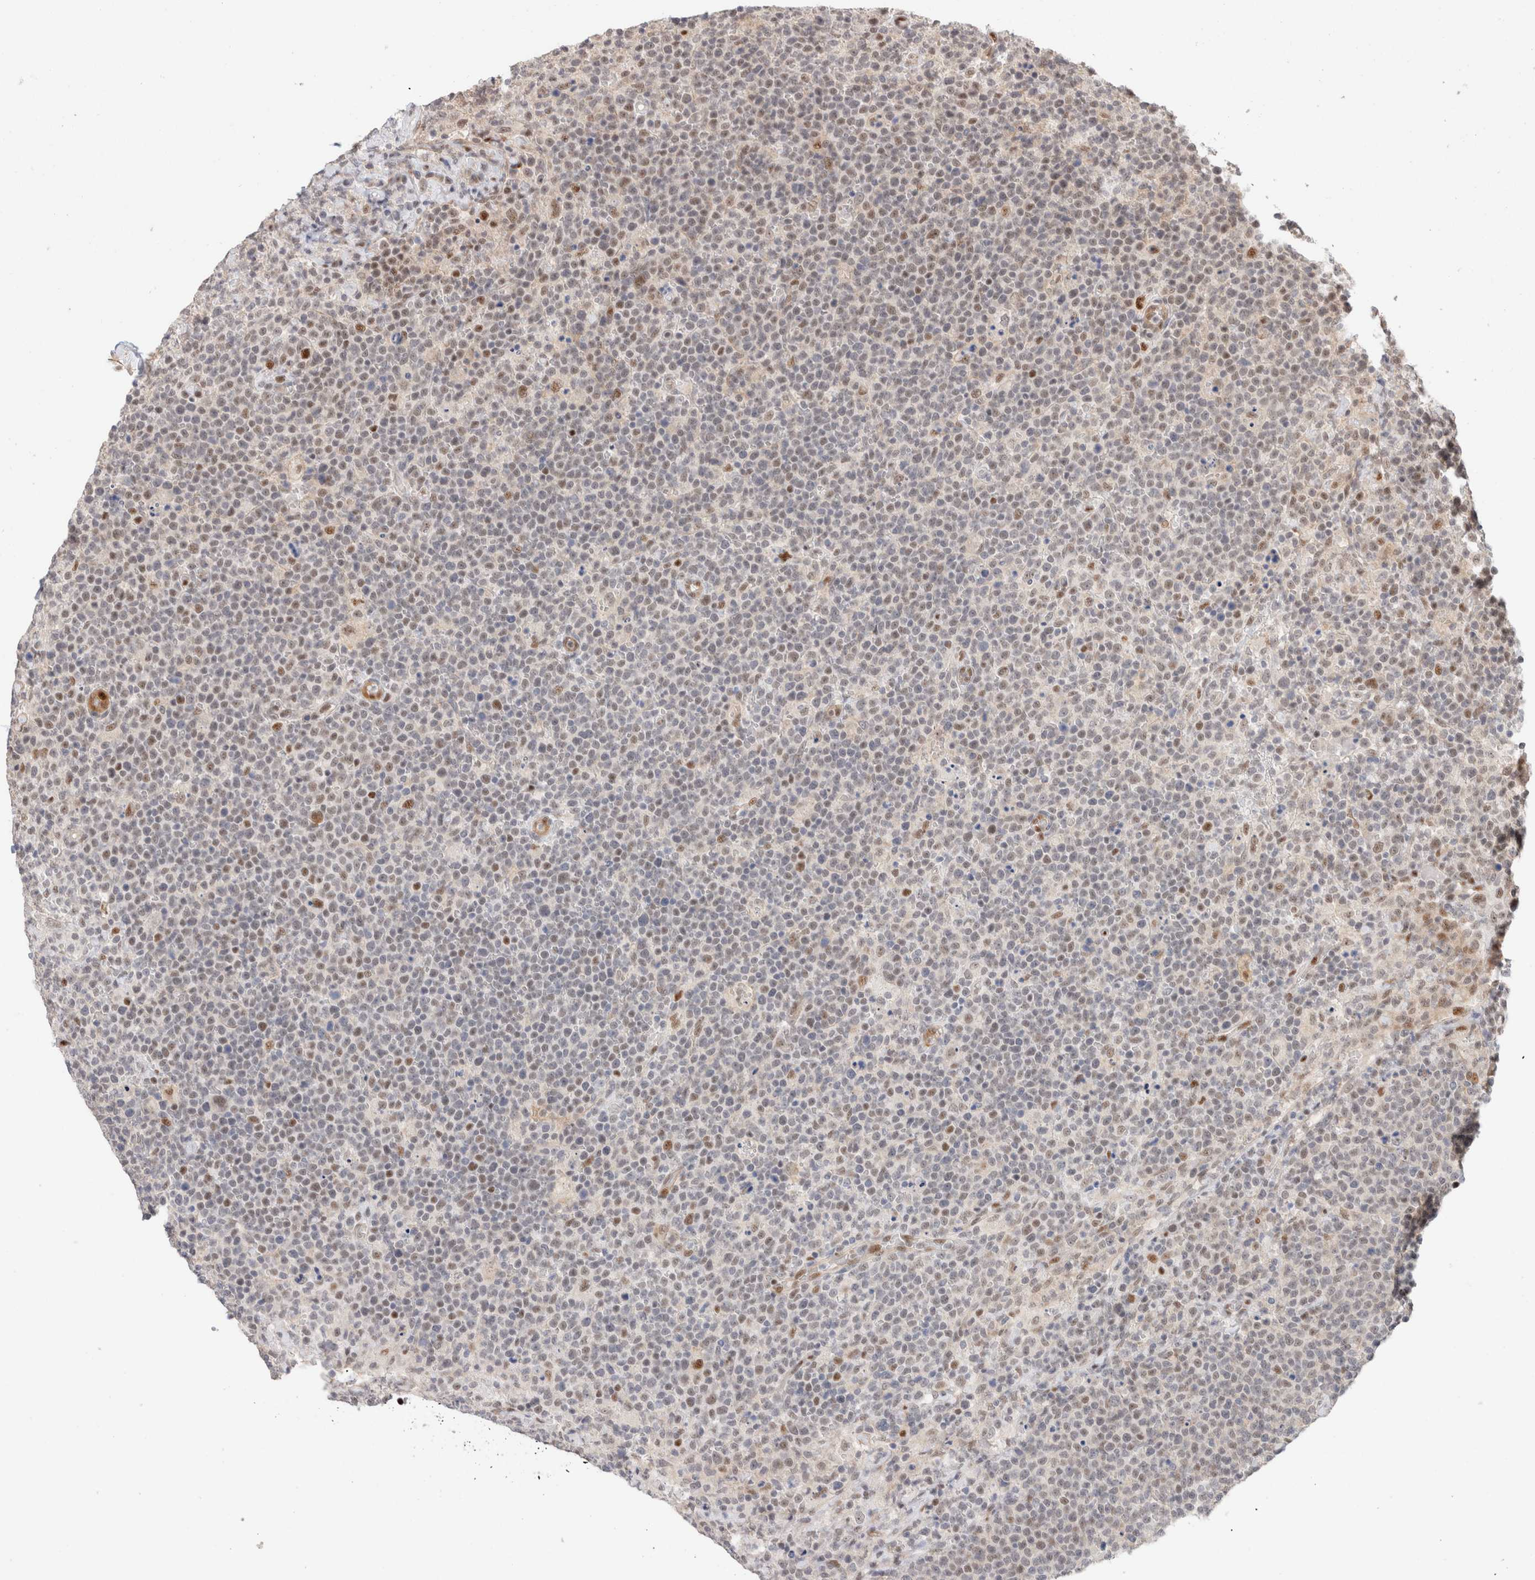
{"staining": {"intensity": "moderate", "quantity": "<25%", "location": "nuclear"}, "tissue": "lymphoma", "cell_type": "Tumor cells", "image_type": "cancer", "snomed": [{"axis": "morphology", "description": "Malignant lymphoma, non-Hodgkin's type, High grade"}, {"axis": "topography", "description": "Lymph node"}], "caption": "This histopathology image shows immunohistochemistry (IHC) staining of lymphoma, with low moderate nuclear positivity in about <25% of tumor cells.", "gene": "ID3", "patient": {"sex": "male", "age": 61}}